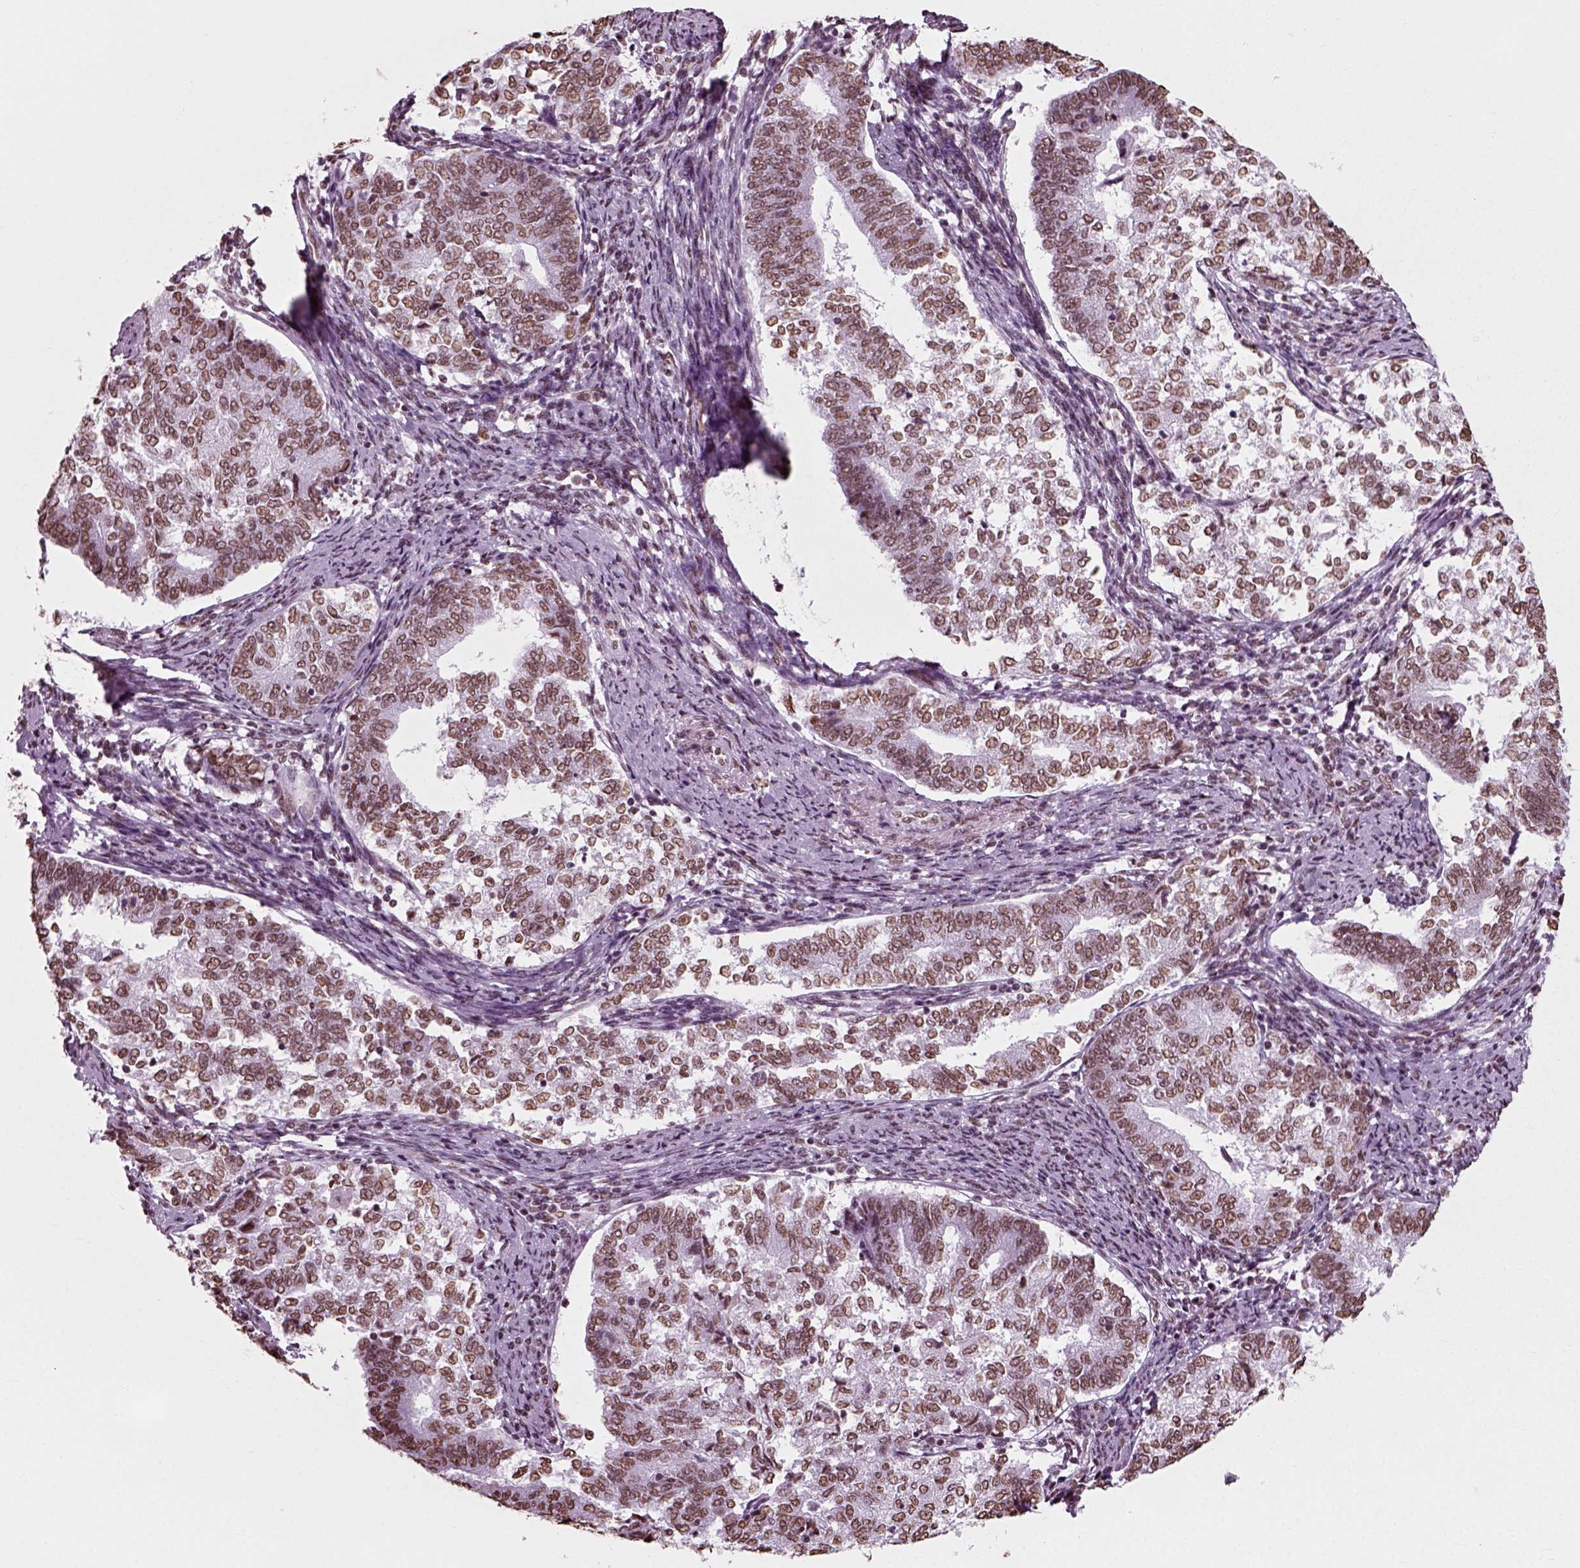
{"staining": {"intensity": "weak", "quantity": ">75%", "location": "nuclear"}, "tissue": "endometrial cancer", "cell_type": "Tumor cells", "image_type": "cancer", "snomed": [{"axis": "morphology", "description": "Adenocarcinoma, NOS"}, {"axis": "topography", "description": "Endometrium"}], "caption": "Immunohistochemistry (DAB (3,3'-diaminobenzidine)) staining of endometrial cancer reveals weak nuclear protein positivity in approximately >75% of tumor cells.", "gene": "POLR1H", "patient": {"sex": "female", "age": 65}}